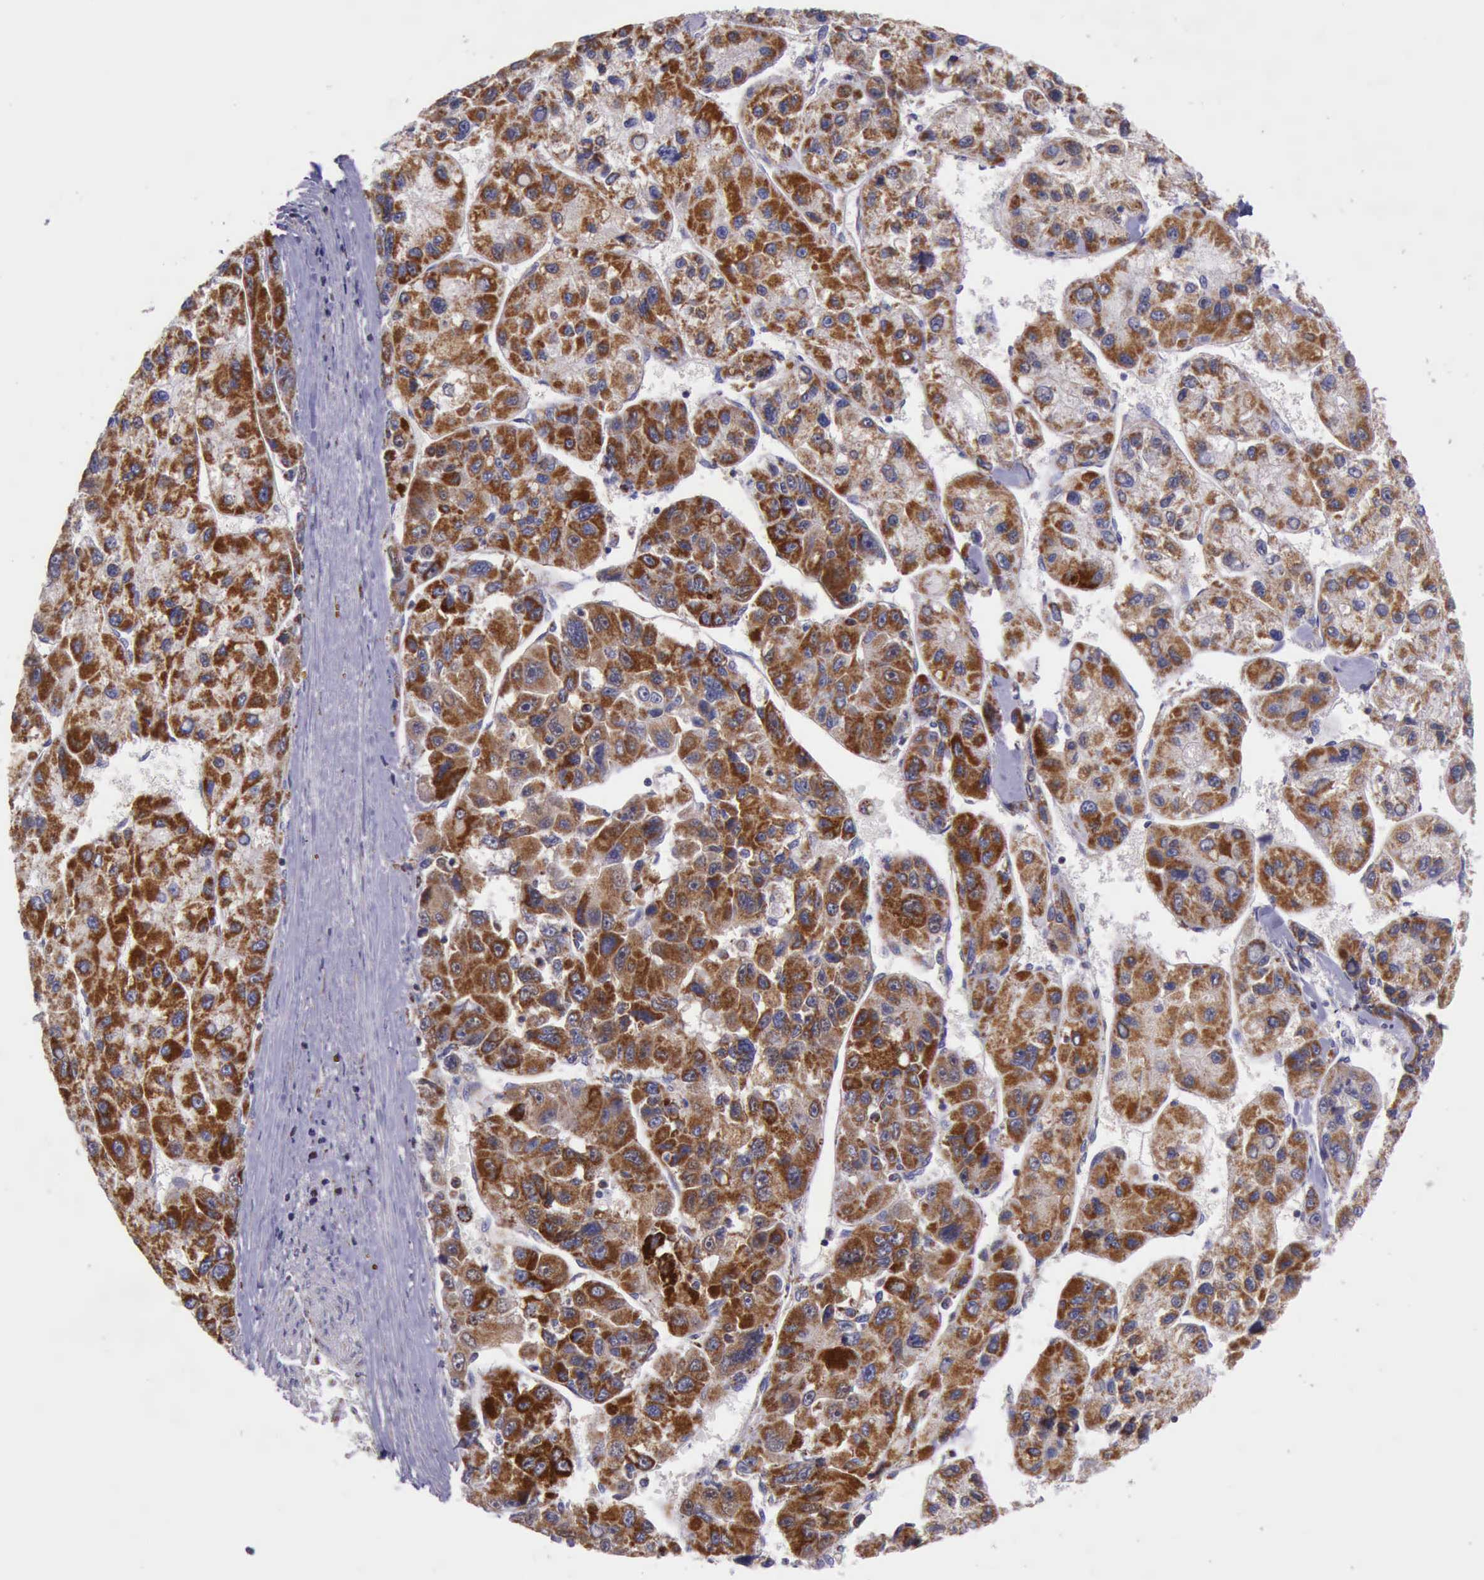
{"staining": {"intensity": "strong", "quantity": ">75%", "location": "cytoplasmic/membranous"}, "tissue": "liver cancer", "cell_type": "Tumor cells", "image_type": "cancer", "snomed": [{"axis": "morphology", "description": "Carcinoma, Hepatocellular, NOS"}, {"axis": "topography", "description": "Liver"}], "caption": "This histopathology image shows IHC staining of hepatocellular carcinoma (liver), with high strong cytoplasmic/membranous expression in about >75% of tumor cells.", "gene": "TXN2", "patient": {"sex": "male", "age": 64}}